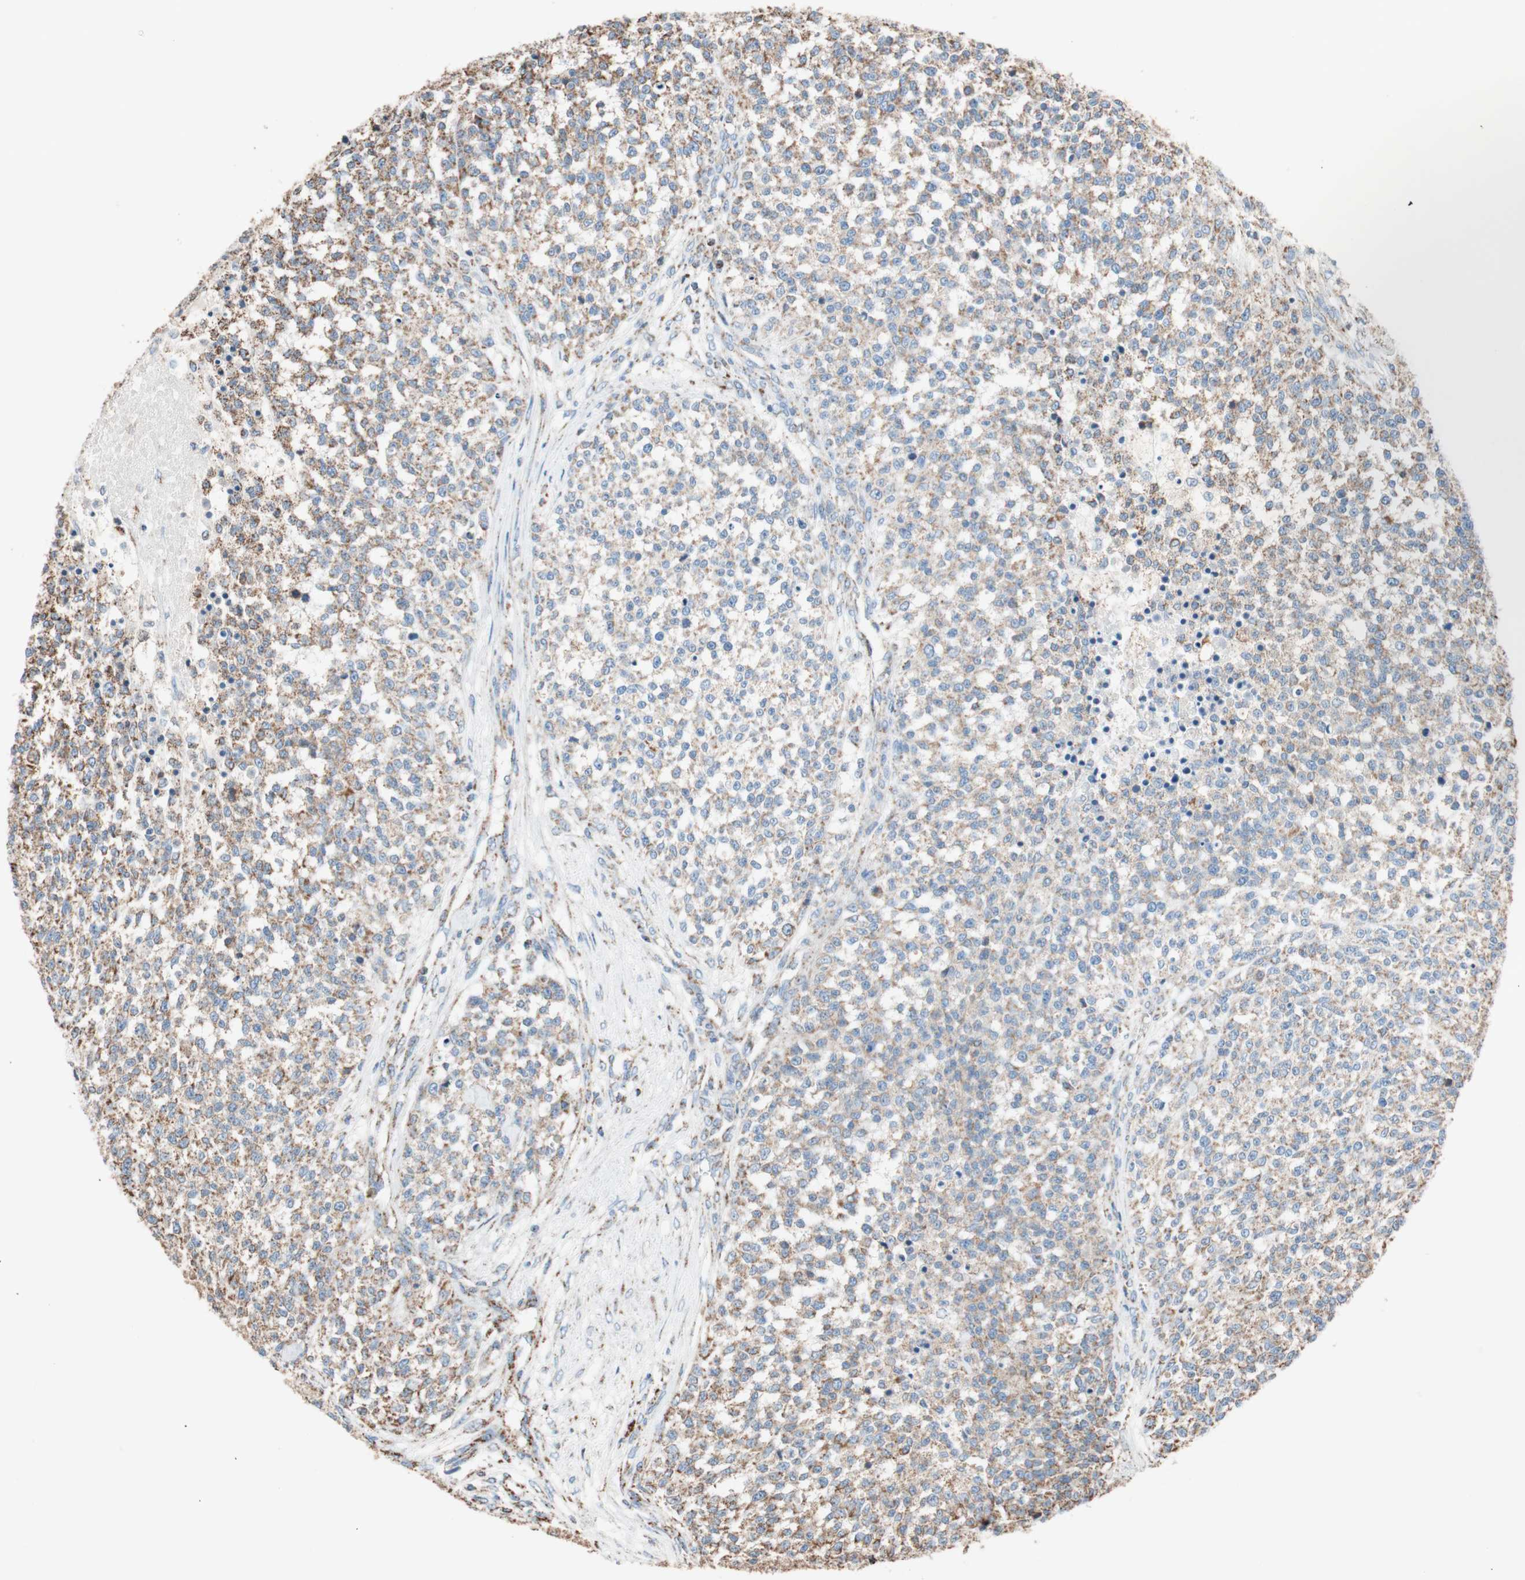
{"staining": {"intensity": "moderate", "quantity": ">75%", "location": "cytoplasmic/membranous"}, "tissue": "testis cancer", "cell_type": "Tumor cells", "image_type": "cancer", "snomed": [{"axis": "morphology", "description": "Seminoma, NOS"}, {"axis": "topography", "description": "Testis"}], "caption": "IHC photomicrograph of human seminoma (testis) stained for a protein (brown), which reveals medium levels of moderate cytoplasmic/membranous expression in about >75% of tumor cells.", "gene": "PCSK4", "patient": {"sex": "male", "age": 59}}